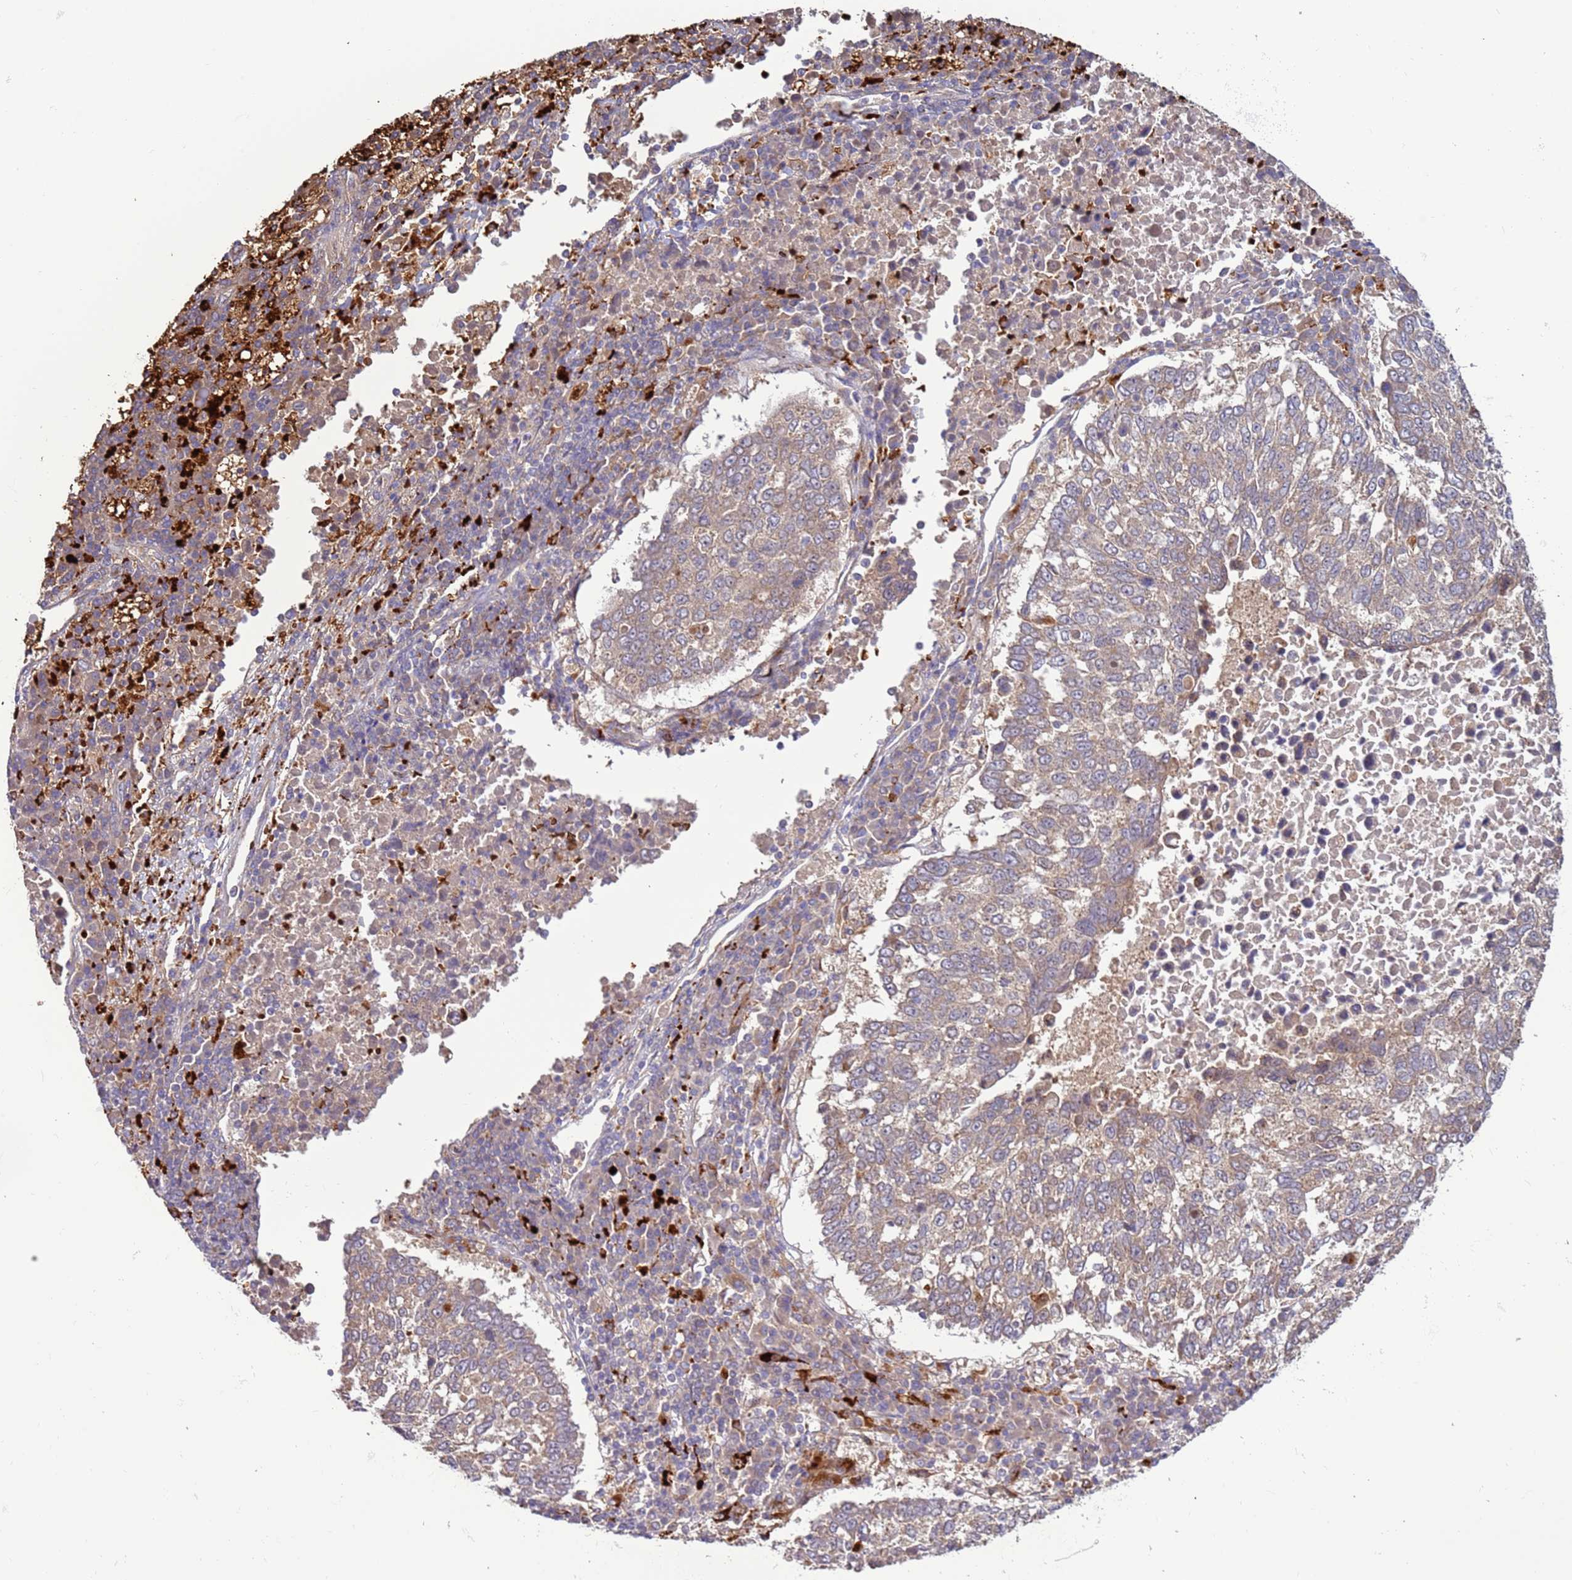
{"staining": {"intensity": "weak", "quantity": "25%-75%", "location": "cytoplasmic/membranous"}, "tissue": "lung cancer", "cell_type": "Tumor cells", "image_type": "cancer", "snomed": [{"axis": "morphology", "description": "Squamous cell carcinoma, NOS"}, {"axis": "topography", "description": "Lung"}], "caption": "Brown immunohistochemical staining in lung squamous cell carcinoma shows weak cytoplasmic/membranous positivity in about 25%-75% of tumor cells. The staining is performed using DAB (3,3'-diaminobenzidine) brown chromogen to label protein expression. The nuclei are counter-stained blue using hematoxylin.", "gene": "VPS36", "patient": {"sex": "male", "age": 73}}